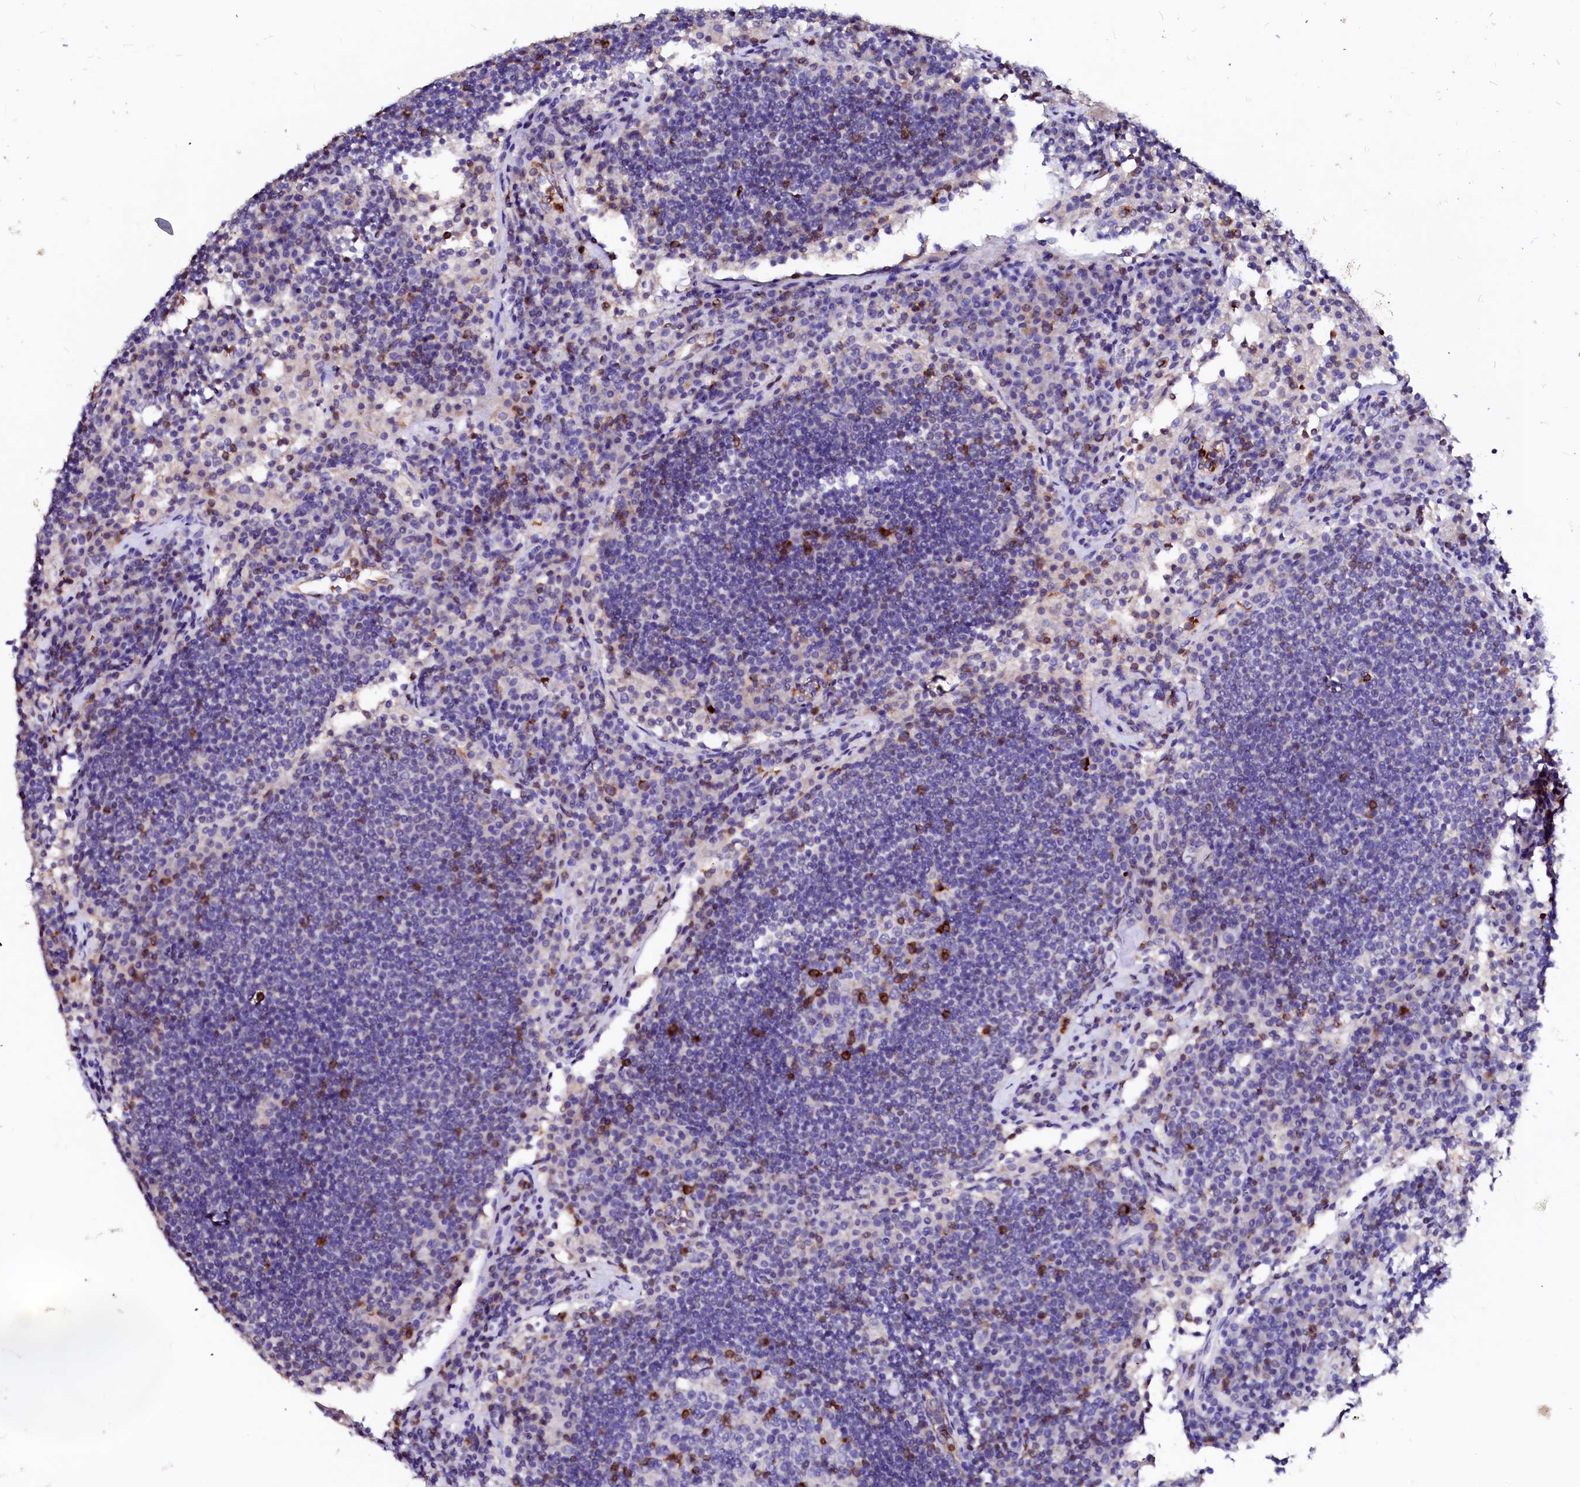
{"staining": {"intensity": "strong", "quantity": "<25%", "location": "cytoplasmic/membranous"}, "tissue": "lymph node", "cell_type": "Germinal center cells", "image_type": "normal", "snomed": [{"axis": "morphology", "description": "Normal tissue, NOS"}, {"axis": "topography", "description": "Lymph node"}], "caption": "Immunohistochemical staining of benign lymph node reveals strong cytoplasmic/membranous protein staining in approximately <25% of germinal center cells. The staining was performed using DAB to visualize the protein expression in brown, while the nuclei were stained in blue with hematoxylin (Magnification: 20x).", "gene": "RAB27A", "patient": {"sex": "female", "age": 53}}